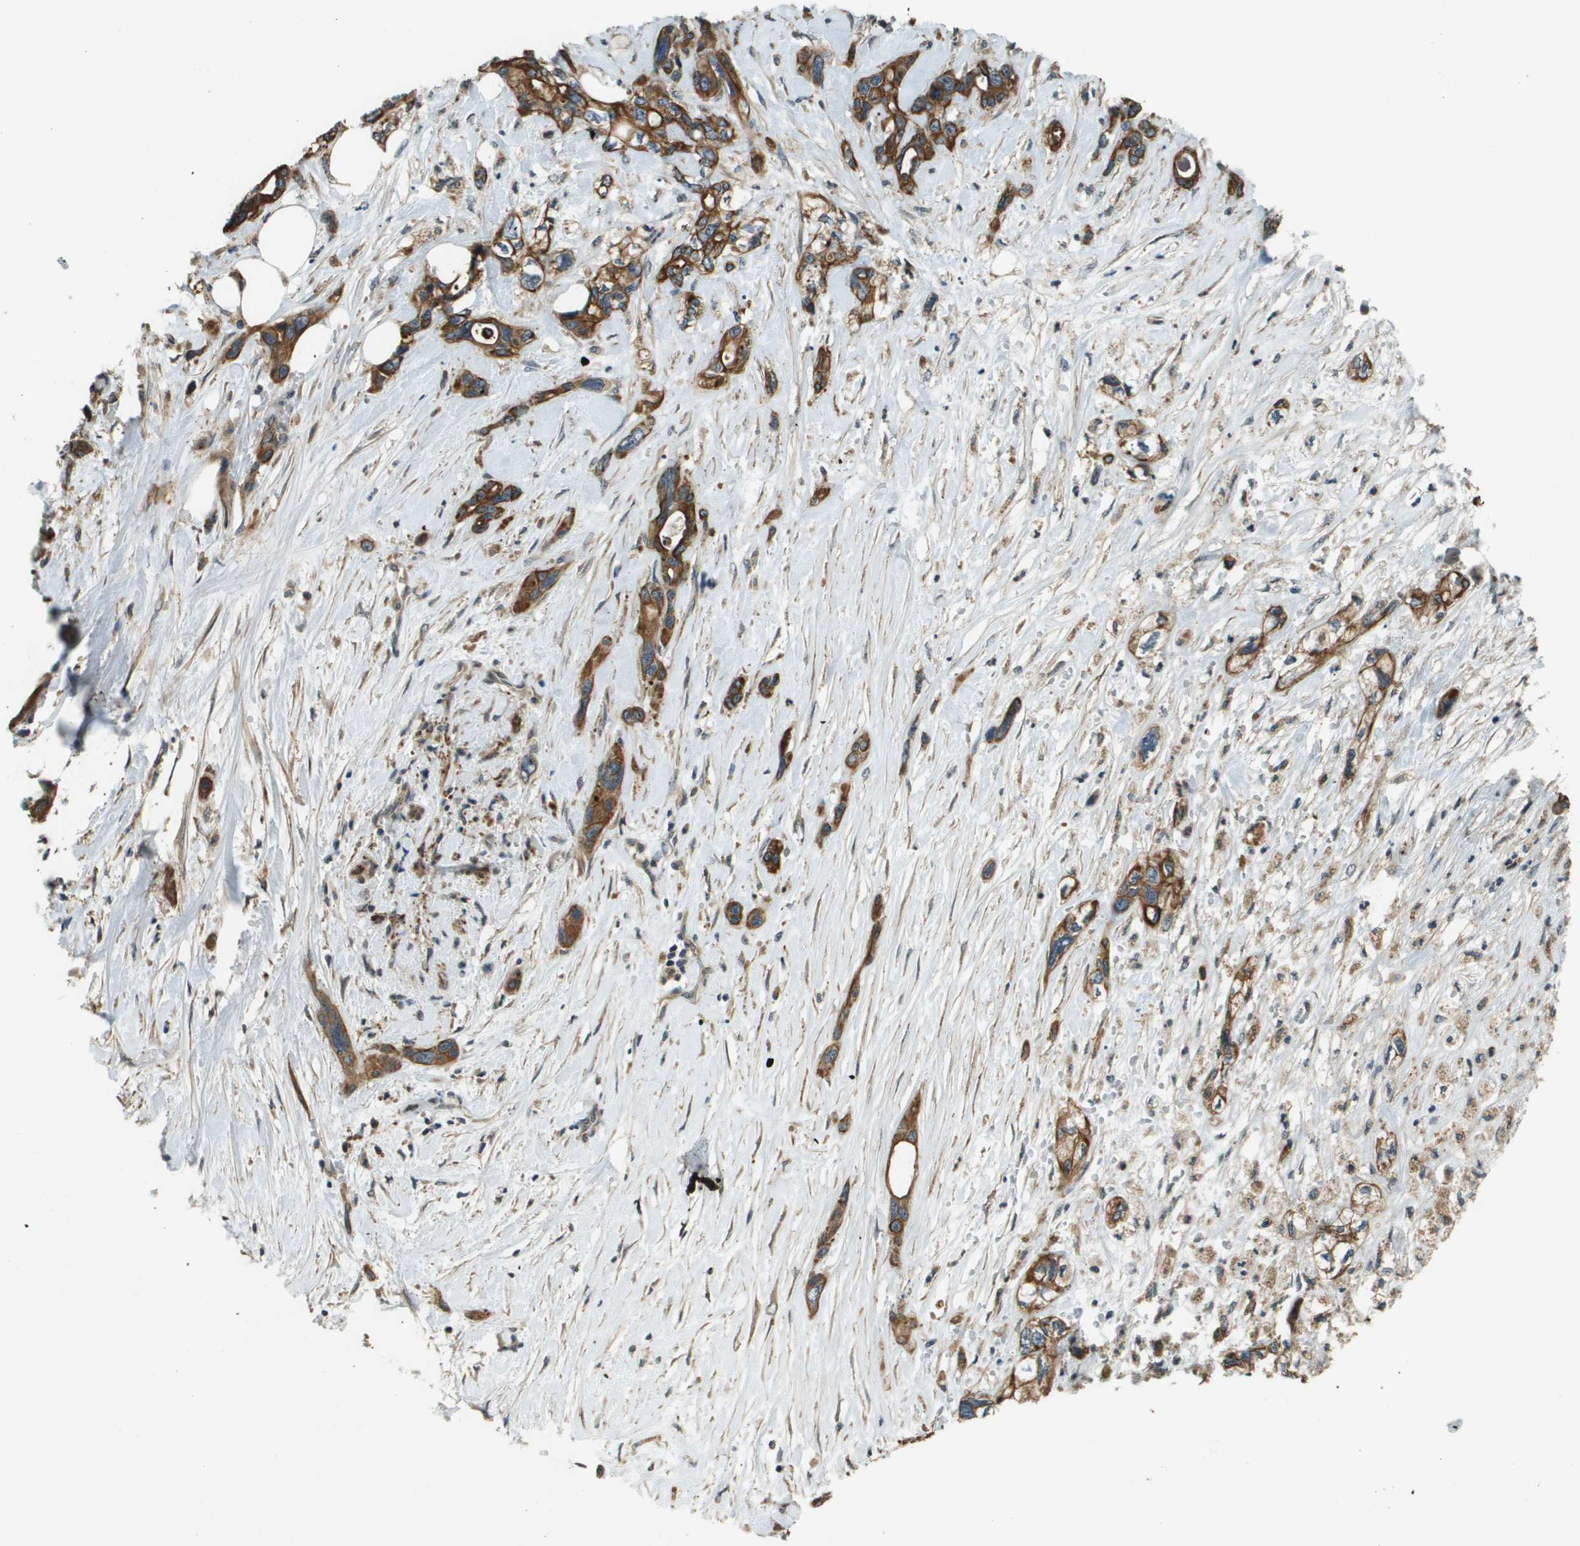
{"staining": {"intensity": "strong", "quantity": ">75%", "location": "cytoplasmic/membranous"}, "tissue": "pancreatic cancer", "cell_type": "Tumor cells", "image_type": "cancer", "snomed": [{"axis": "morphology", "description": "Adenocarcinoma, NOS"}, {"axis": "topography", "description": "Pancreas"}], "caption": "About >75% of tumor cells in pancreatic cancer (adenocarcinoma) reveal strong cytoplasmic/membranous protein positivity as visualized by brown immunohistochemical staining.", "gene": "CDKN2C", "patient": {"sex": "male", "age": 46}}